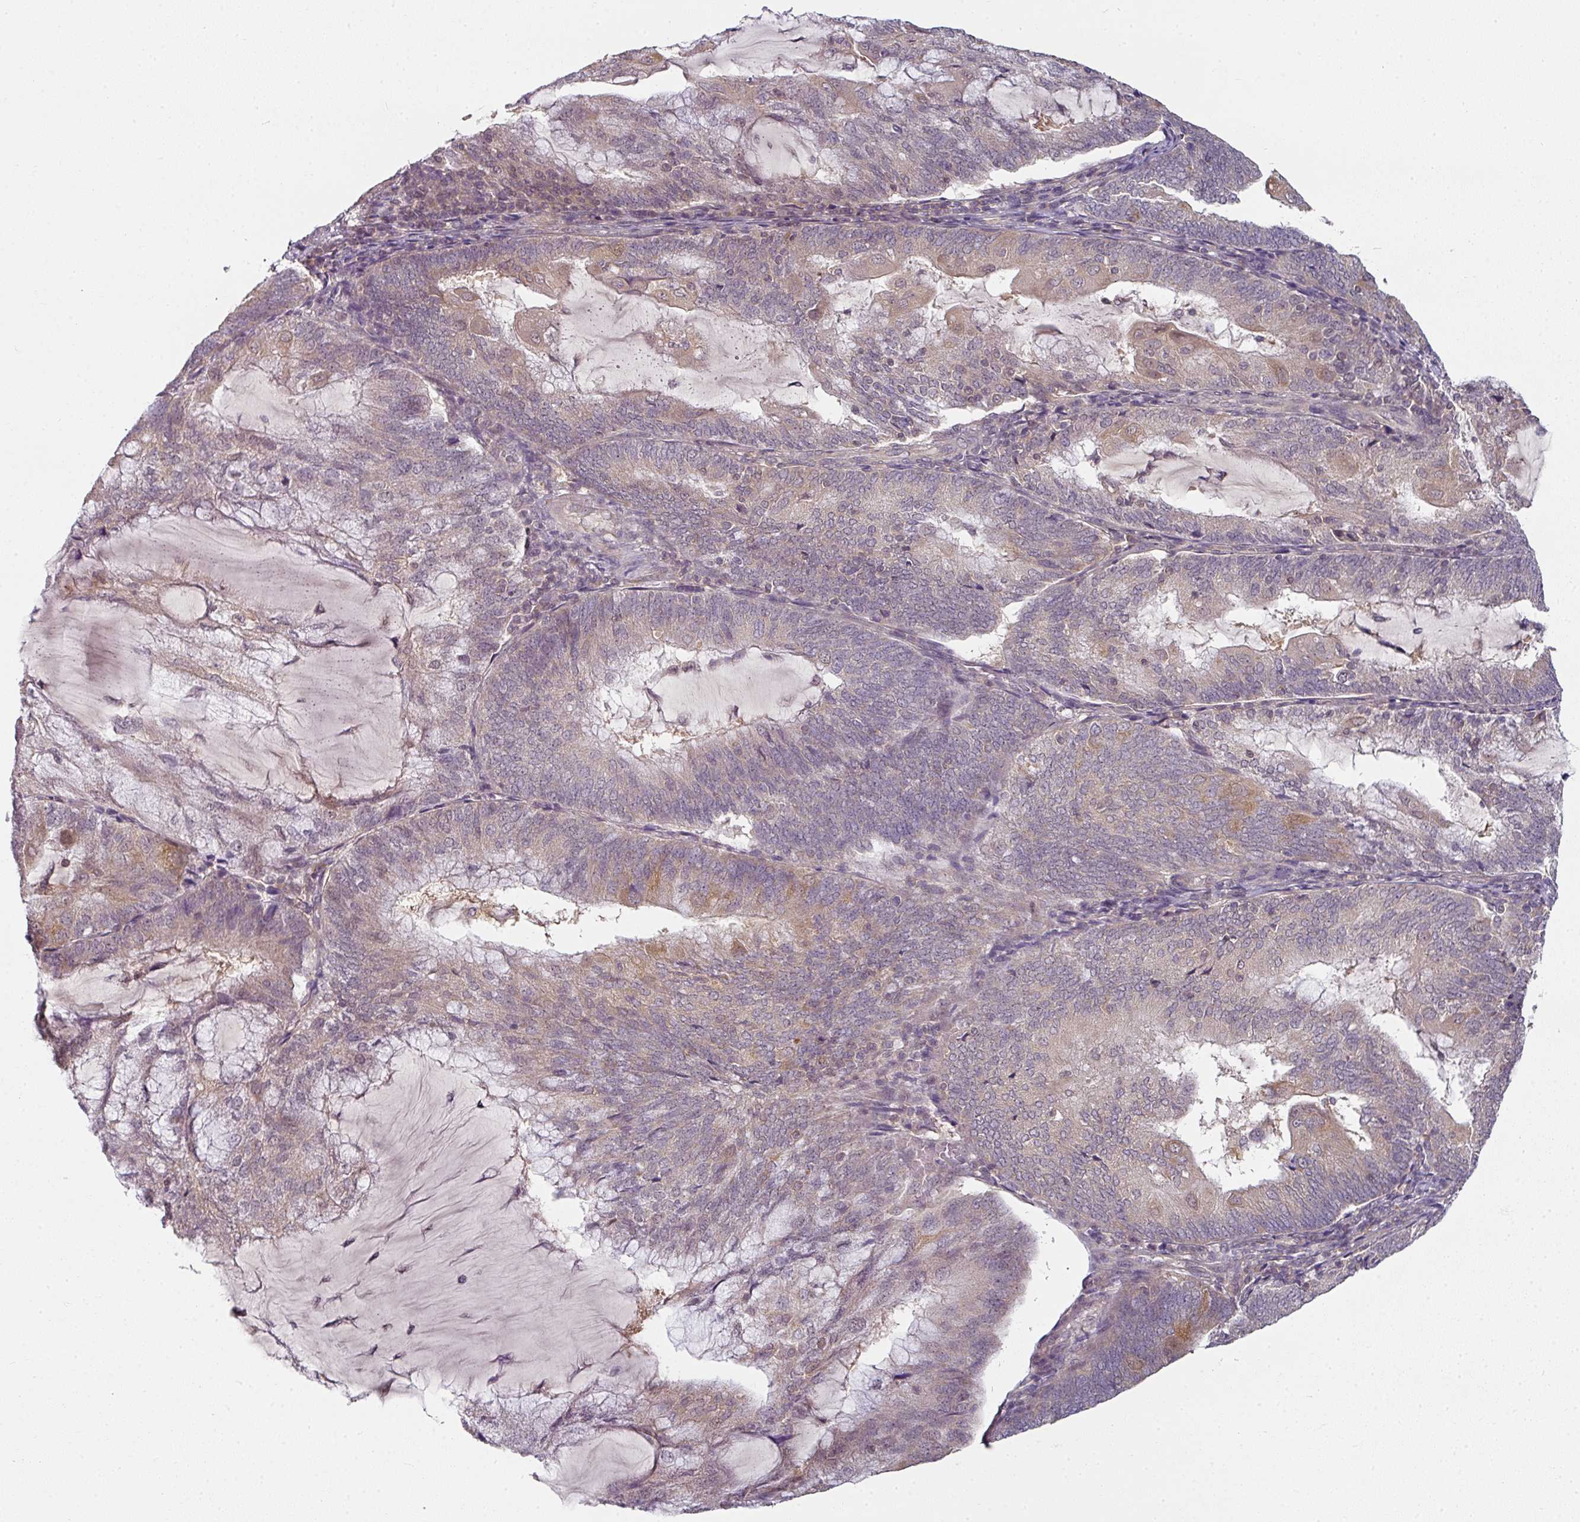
{"staining": {"intensity": "weak", "quantity": "25%-75%", "location": "cytoplasmic/membranous"}, "tissue": "endometrial cancer", "cell_type": "Tumor cells", "image_type": "cancer", "snomed": [{"axis": "morphology", "description": "Adenocarcinoma, NOS"}, {"axis": "topography", "description": "Endometrium"}], "caption": "High-magnification brightfield microscopy of endometrial cancer (adenocarcinoma) stained with DAB (3,3'-diaminobenzidine) (brown) and counterstained with hematoxylin (blue). tumor cells exhibit weak cytoplasmic/membranous staining is present in approximately25%-75% of cells.", "gene": "MAP2K2", "patient": {"sex": "female", "age": 81}}